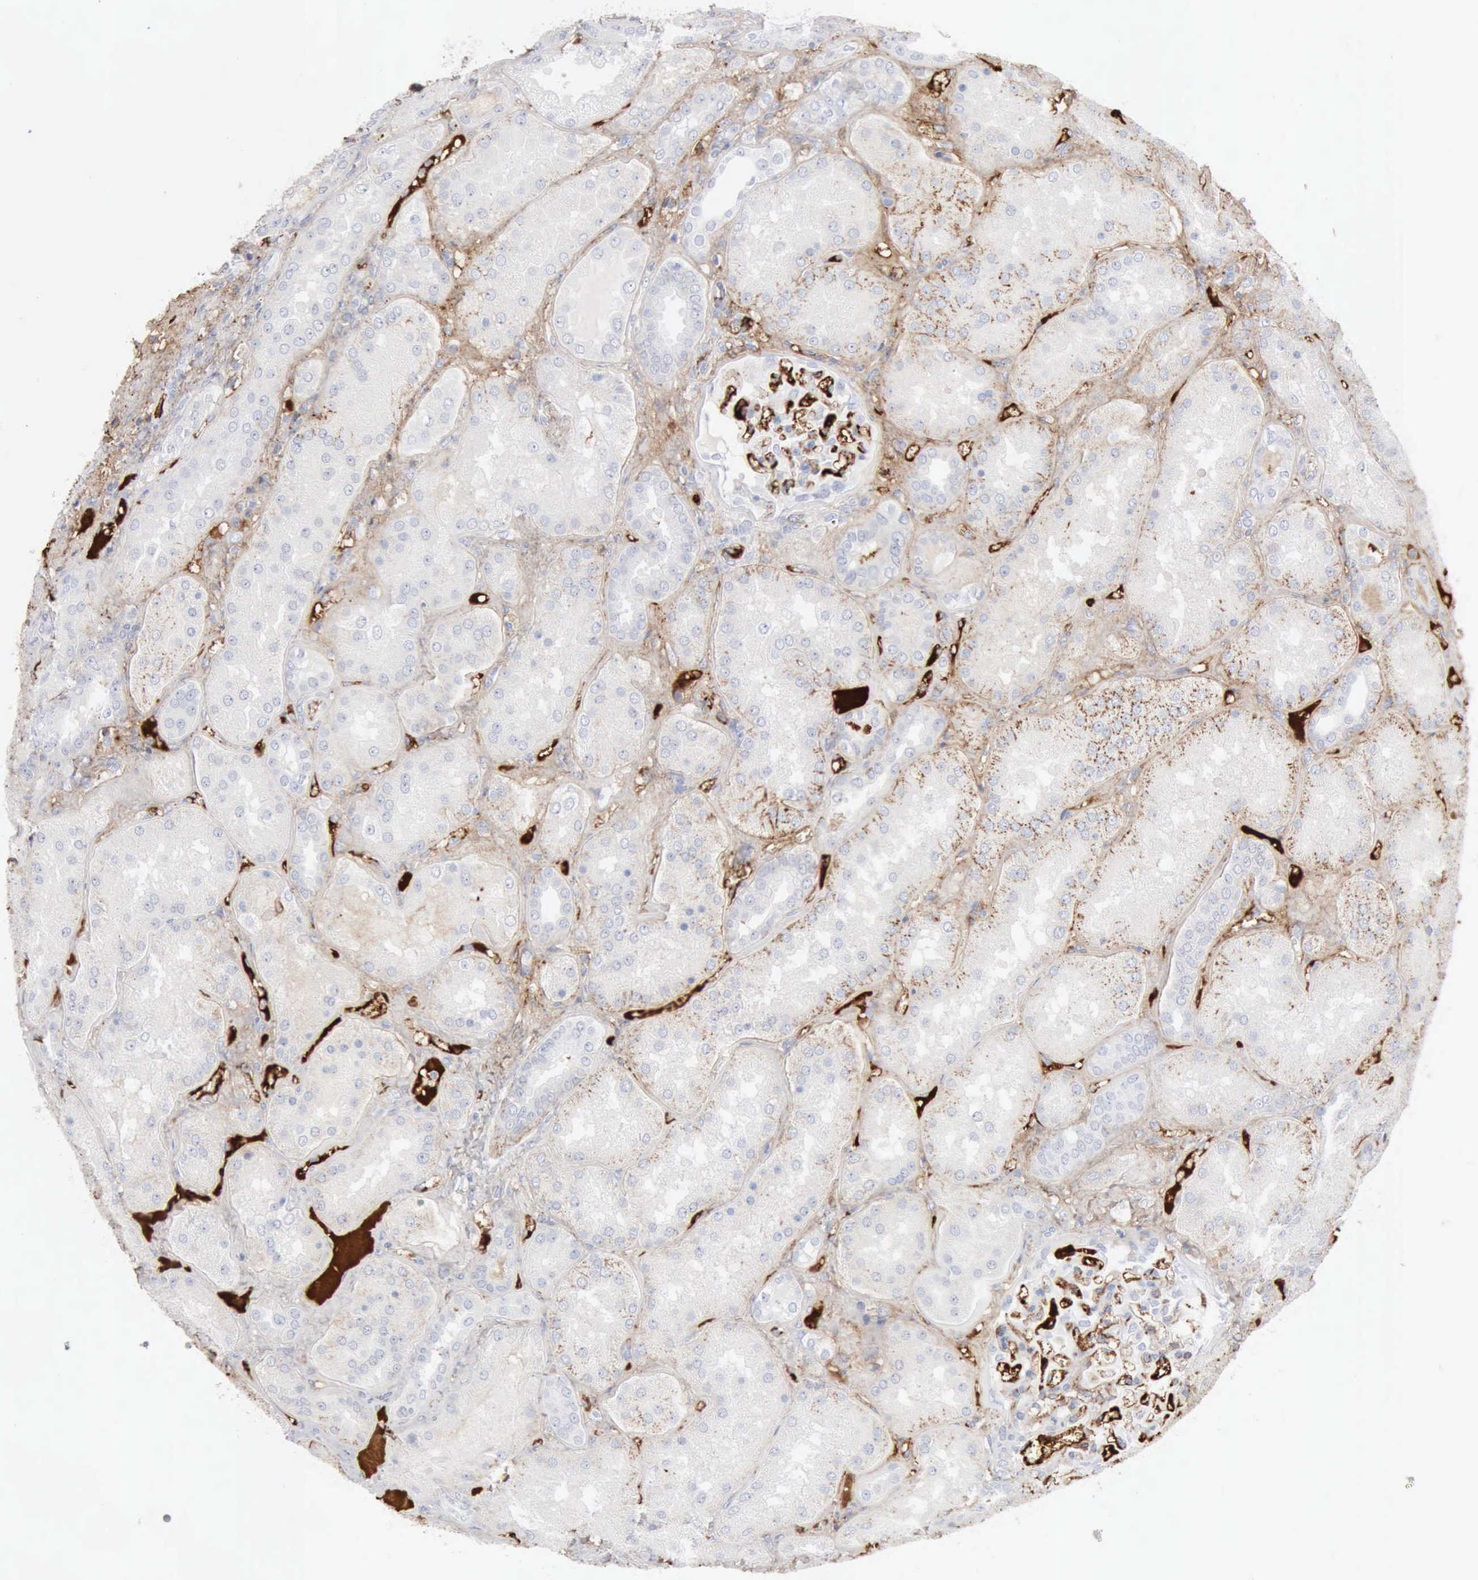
{"staining": {"intensity": "negative", "quantity": "none", "location": "none"}, "tissue": "kidney", "cell_type": "Cells in glomeruli", "image_type": "normal", "snomed": [{"axis": "morphology", "description": "Normal tissue, NOS"}, {"axis": "topography", "description": "Kidney"}], "caption": "Kidney stained for a protein using IHC shows no positivity cells in glomeruli.", "gene": "C4BPA", "patient": {"sex": "female", "age": 56}}